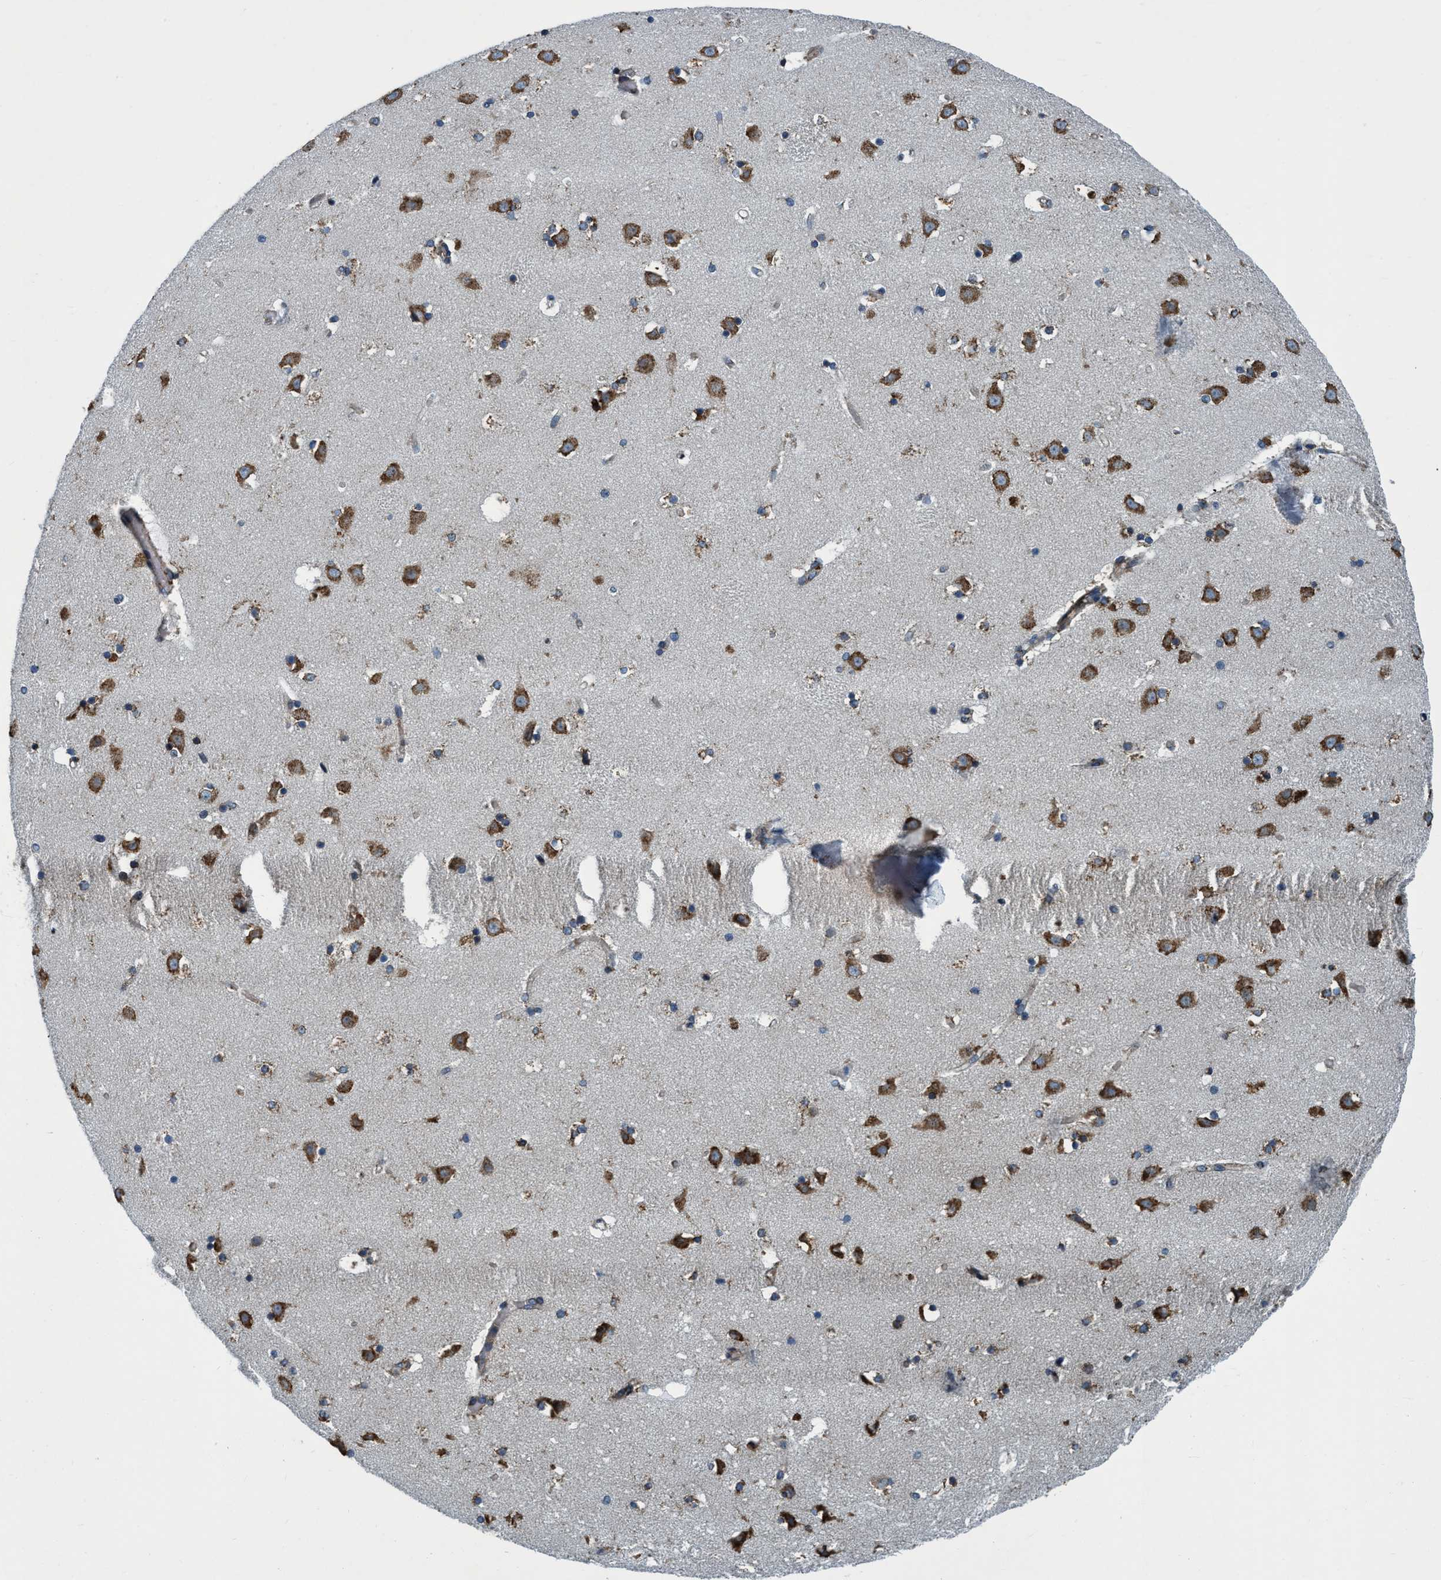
{"staining": {"intensity": "moderate", "quantity": "<25%", "location": "cytoplasmic/membranous"}, "tissue": "caudate", "cell_type": "Glial cells", "image_type": "normal", "snomed": [{"axis": "morphology", "description": "Normal tissue, NOS"}, {"axis": "topography", "description": "Lateral ventricle wall"}], "caption": "High-power microscopy captured an IHC image of benign caudate, revealing moderate cytoplasmic/membranous staining in approximately <25% of glial cells.", "gene": "ARMC9", "patient": {"sex": "male", "age": 45}}